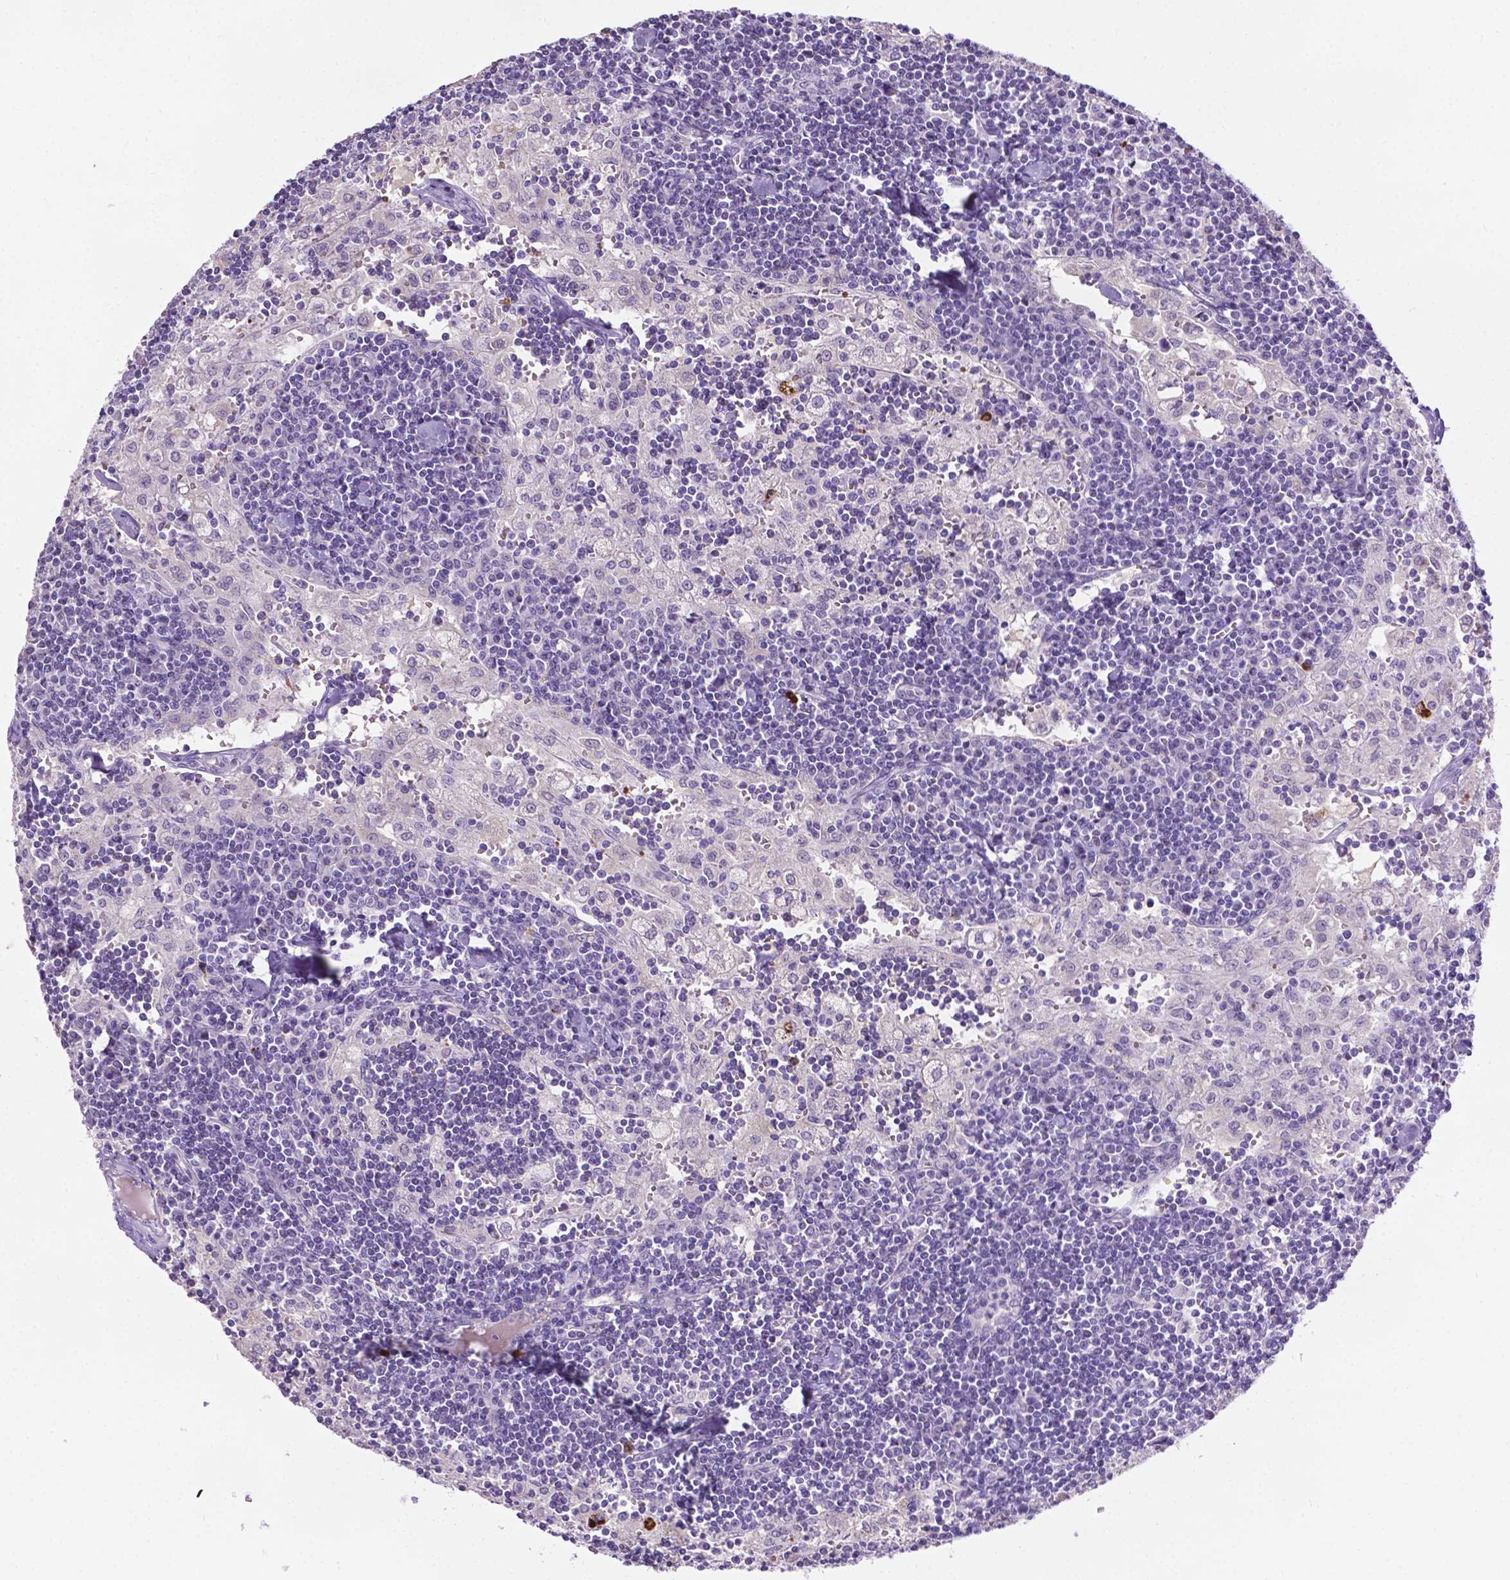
{"staining": {"intensity": "negative", "quantity": "none", "location": "none"}, "tissue": "lymph node", "cell_type": "Germinal center cells", "image_type": "normal", "snomed": [{"axis": "morphology", "description": "Normal tissue, NOS"}, {"axis": "topography", "description": "Lymph node"}], "caption": "Lymph node was stained to show a protein in brown. There is no significant positivity in germinal center cells.", "gene": "MMP27", "patient": {"sex": "male", "age": 55}}